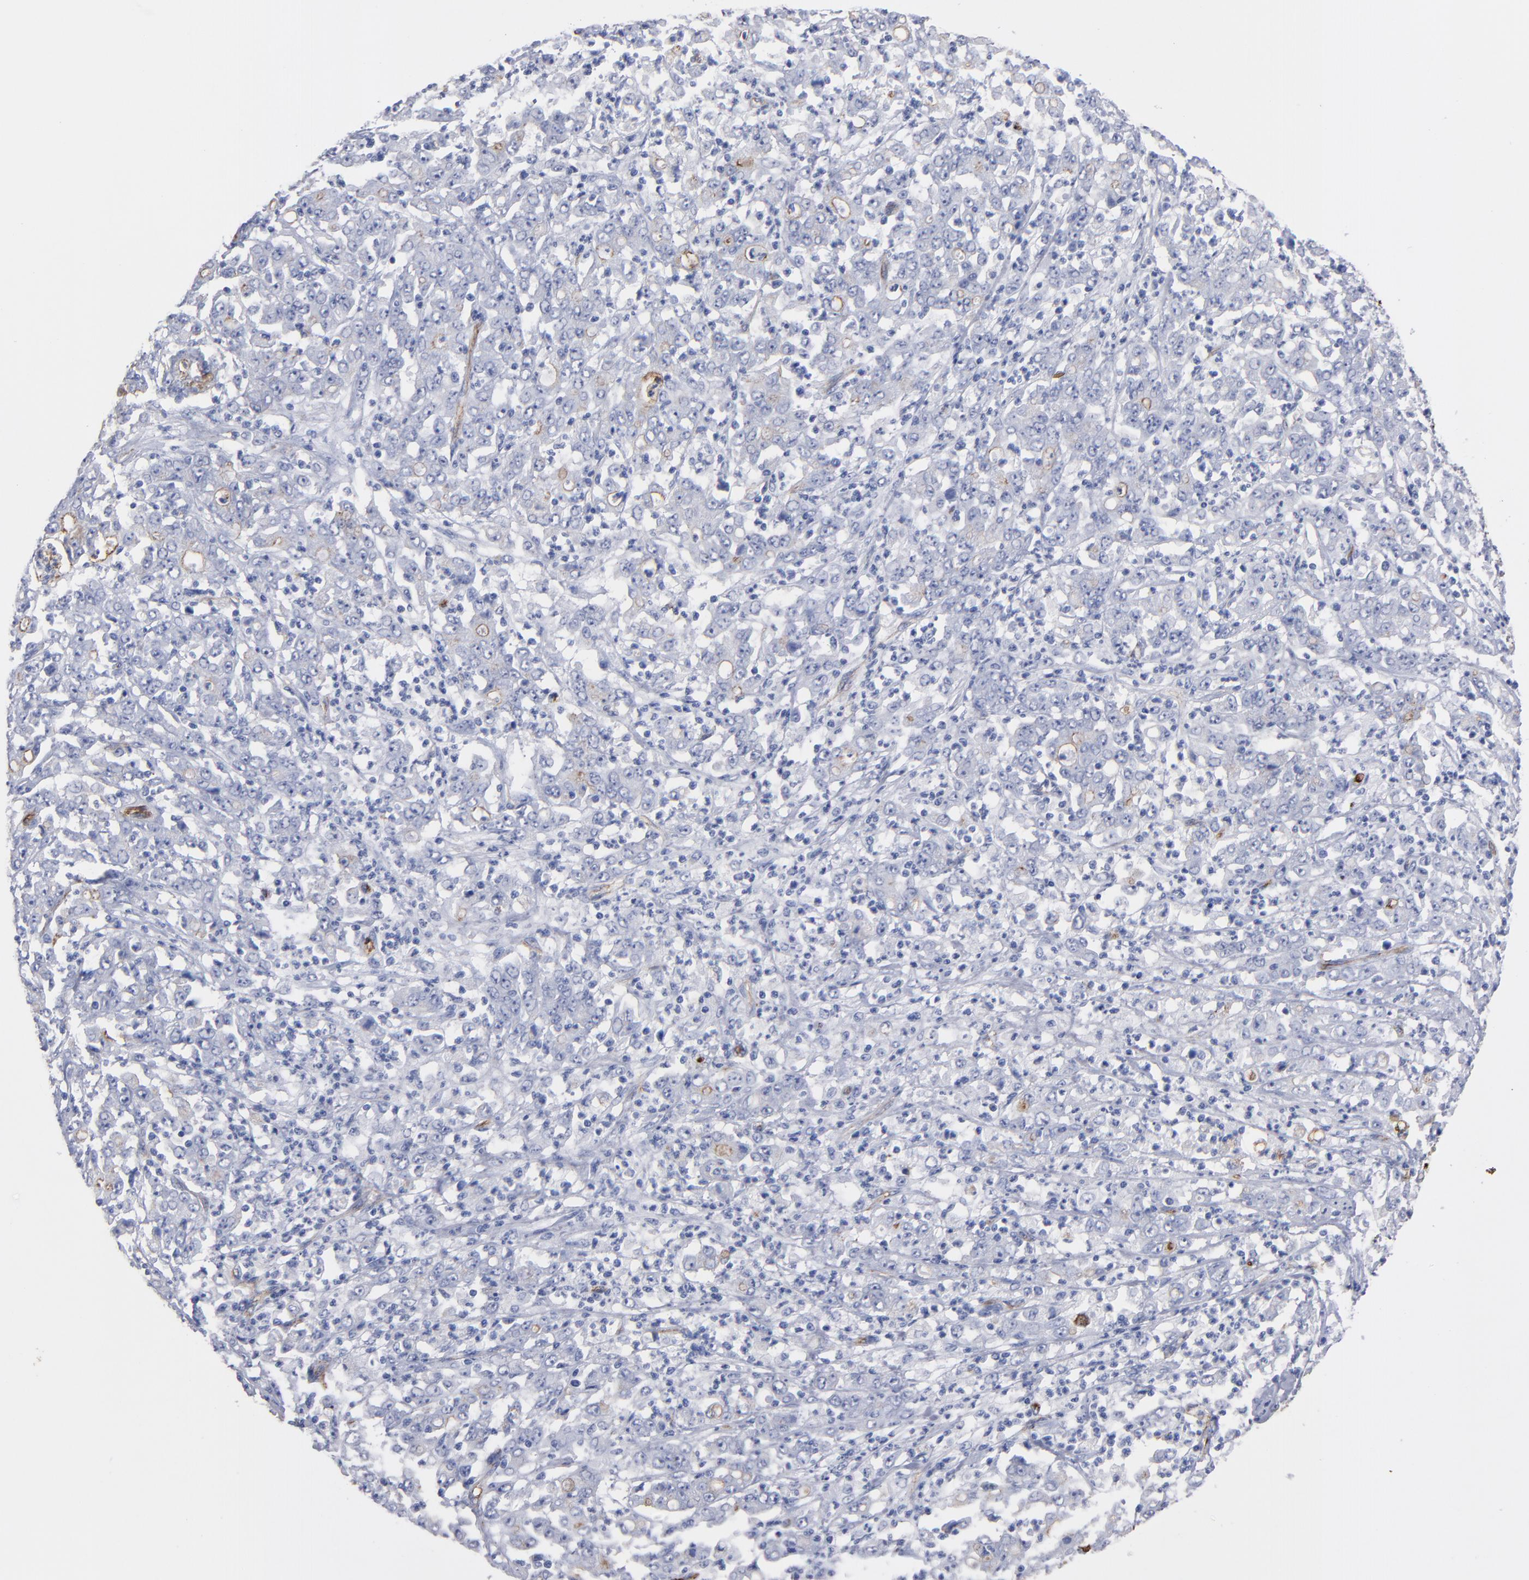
{"staining": {"intensity": "negative", "quantity": "none", "location": "none"}, "tissue": "stomach cancer", "cell_type": "Tumor cells", "image_type": "cancer", "snomed": [{"axis": "morphology", "description": "Adenocarcinoma, NOS"}, {"axis": "topography", "description": "Stomach, lower"}], "caption": "Immunohistochemistry of stomach cancer (adenocarcinoma) displays no expression in tumor cells.", "gene": "TM4SF1", "patient": {"sex": "female", "age": 71}}